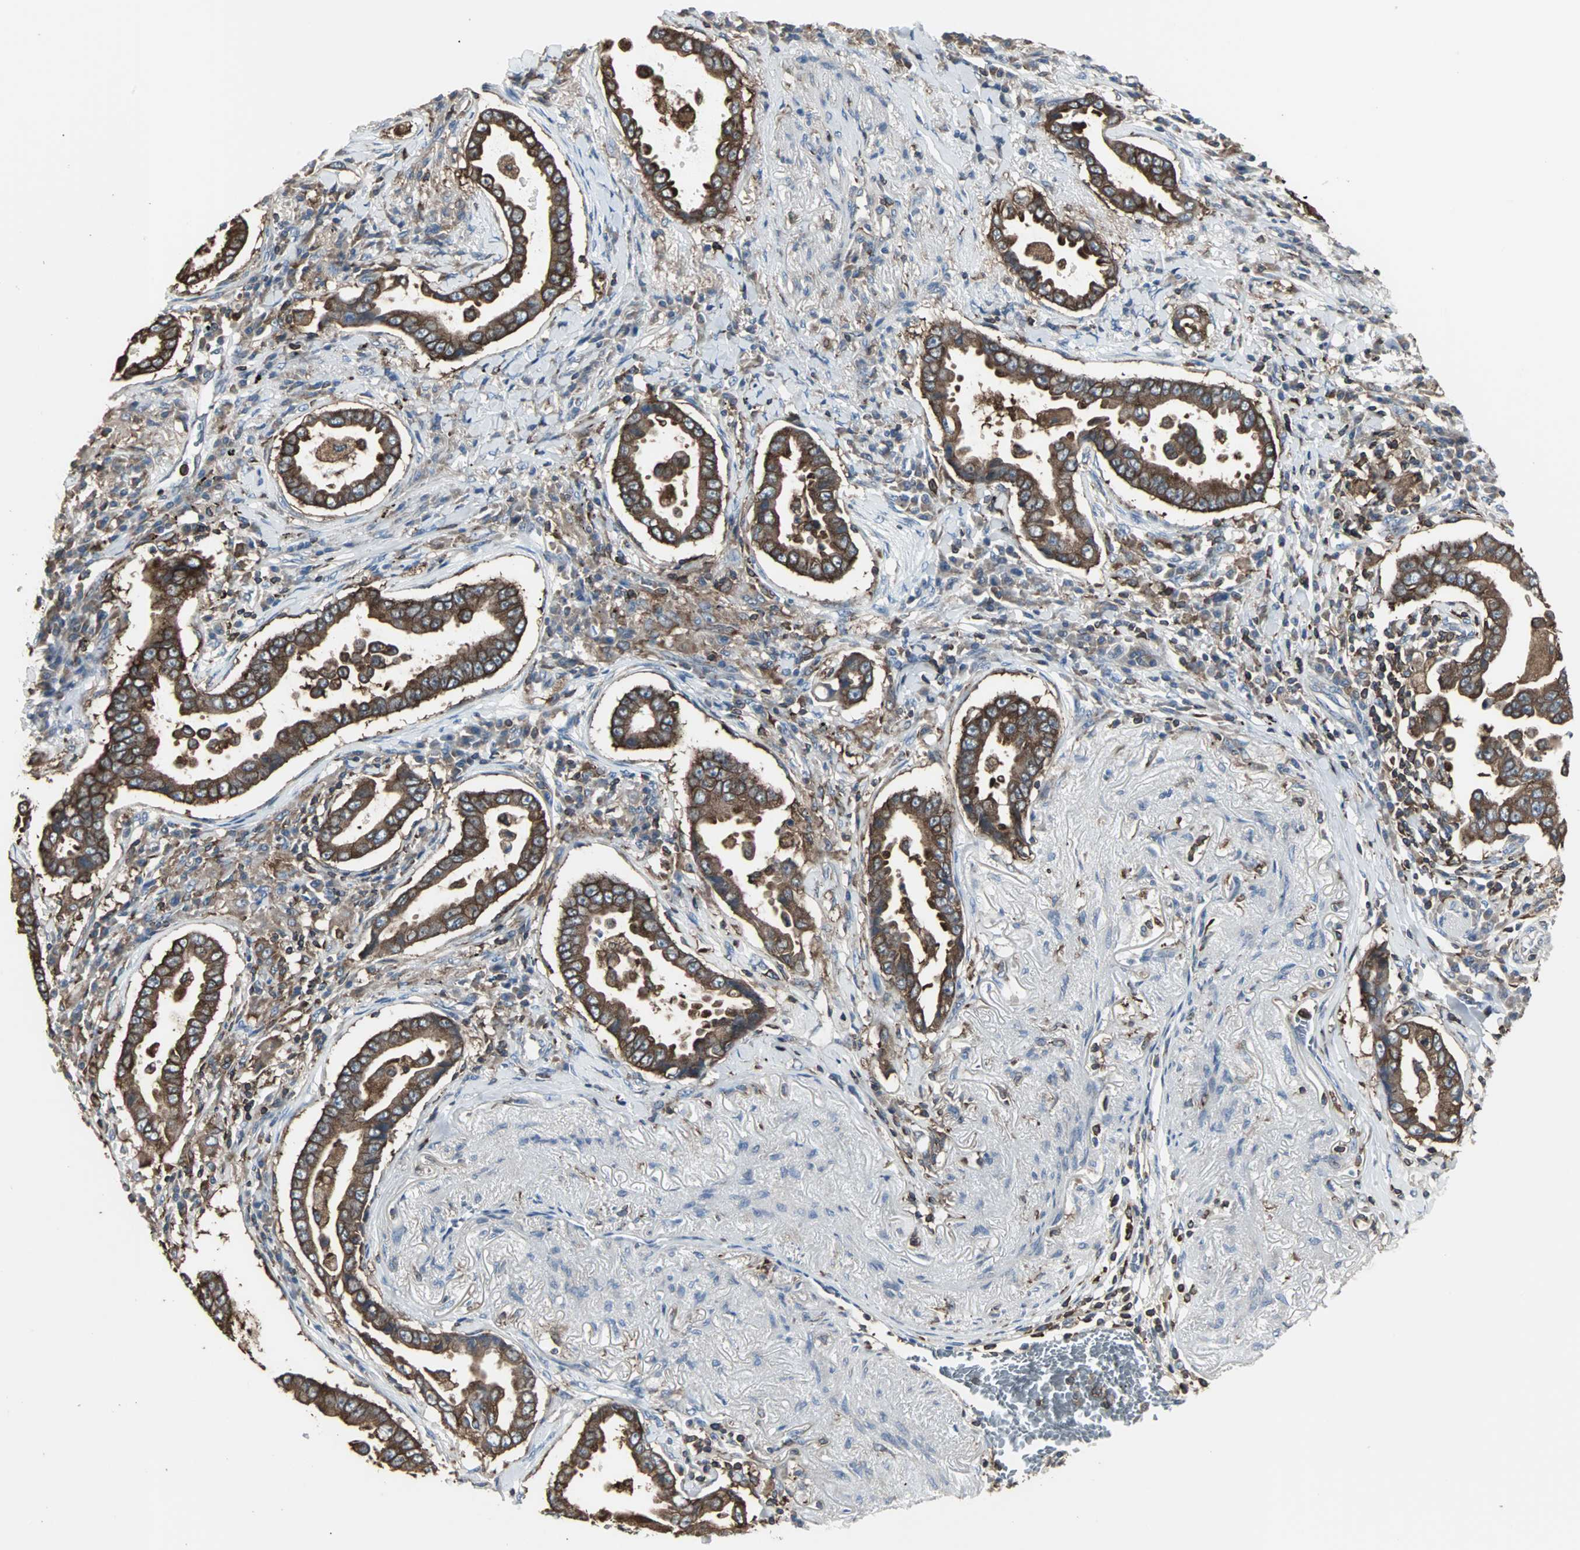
{"staining": {"intensity": "strong", "quantity": ">75%", "location": "cytoplasmic/membranous"}, "tissue": "lung cancer", "cell_type": "Tumor cells", "image_type": "cancer", "snomed": [{"axis": "morphology", "description": "Normal tissue, NOS"}, {"axis": "morphology", "description": "Inflammation, NOS"}, {"axis": "morphology", "description": "Adenocarcinoma, NOS"}, {"axis": "topography", "description": "Lung"}], "caption": "Lung adenocarcinoma tissue shows strong cytoplasmic/membranous staining in approximately >75% of tumor cells", "gene": "LRRFIP1", "patient": {"sex": "female", "age": 64}}